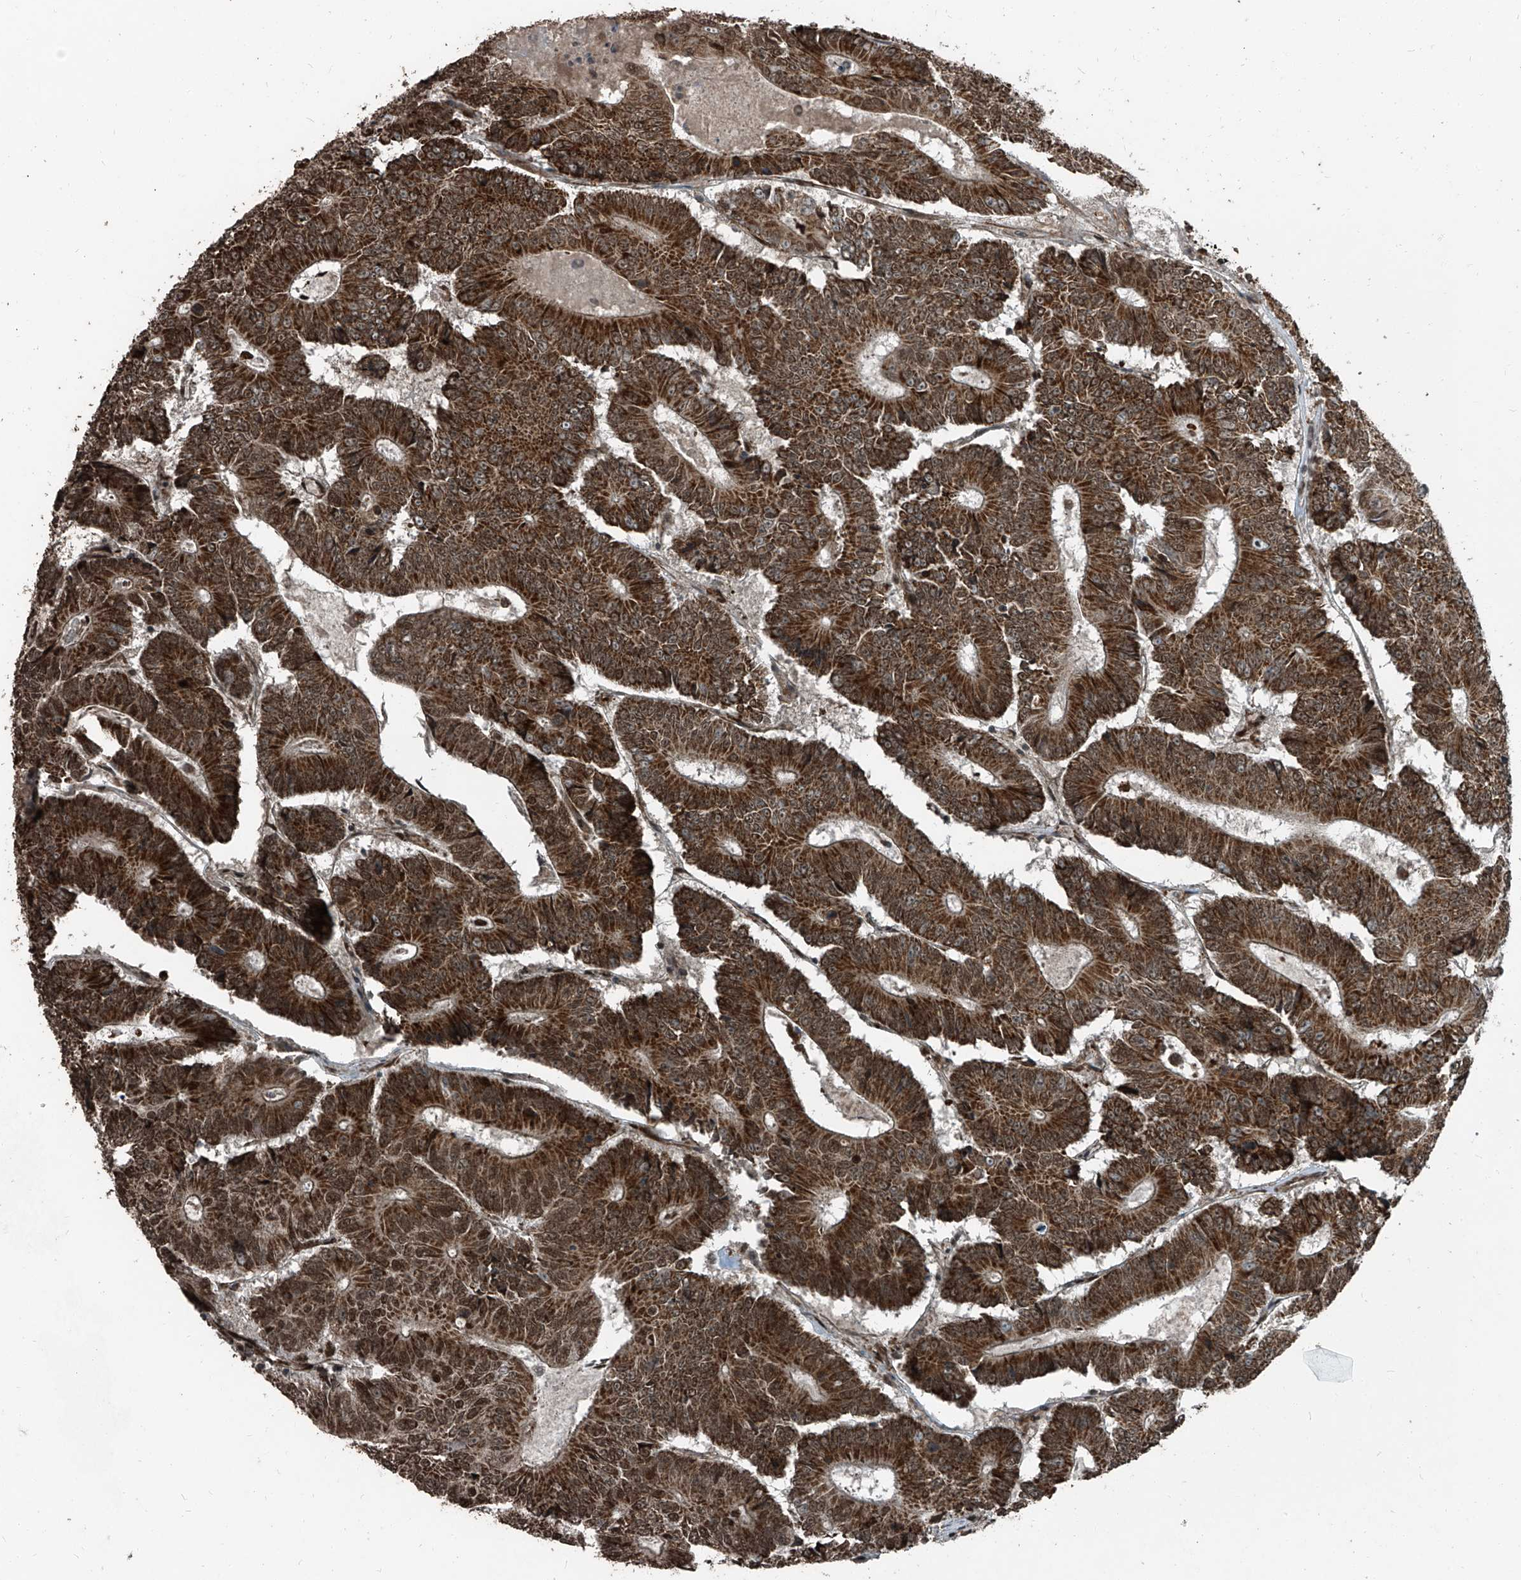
{"staining": {"intensity": "moderate", "quantity": ">75%", "location": "cytoplasmic/membranous,nuclear"}, "tissue": "colorectal cancer", "cell_type": "Tumor cells", "image_type": "cancer", "snomed": [{"axis": "morphology", "description": "Adenocarcinoma, NOS"}, {"axis": "topography", "description": "Colon"}], "caption": "About >75% of tumor cells in human adenocarcinoma (colorectal) reveal moderate cytoplasmic/membranous and nuclear protein expression as visualized by brown immunohistochemical staining.", "gene": "ZNF570", "patient": {"sex": "male", "age": 83}}